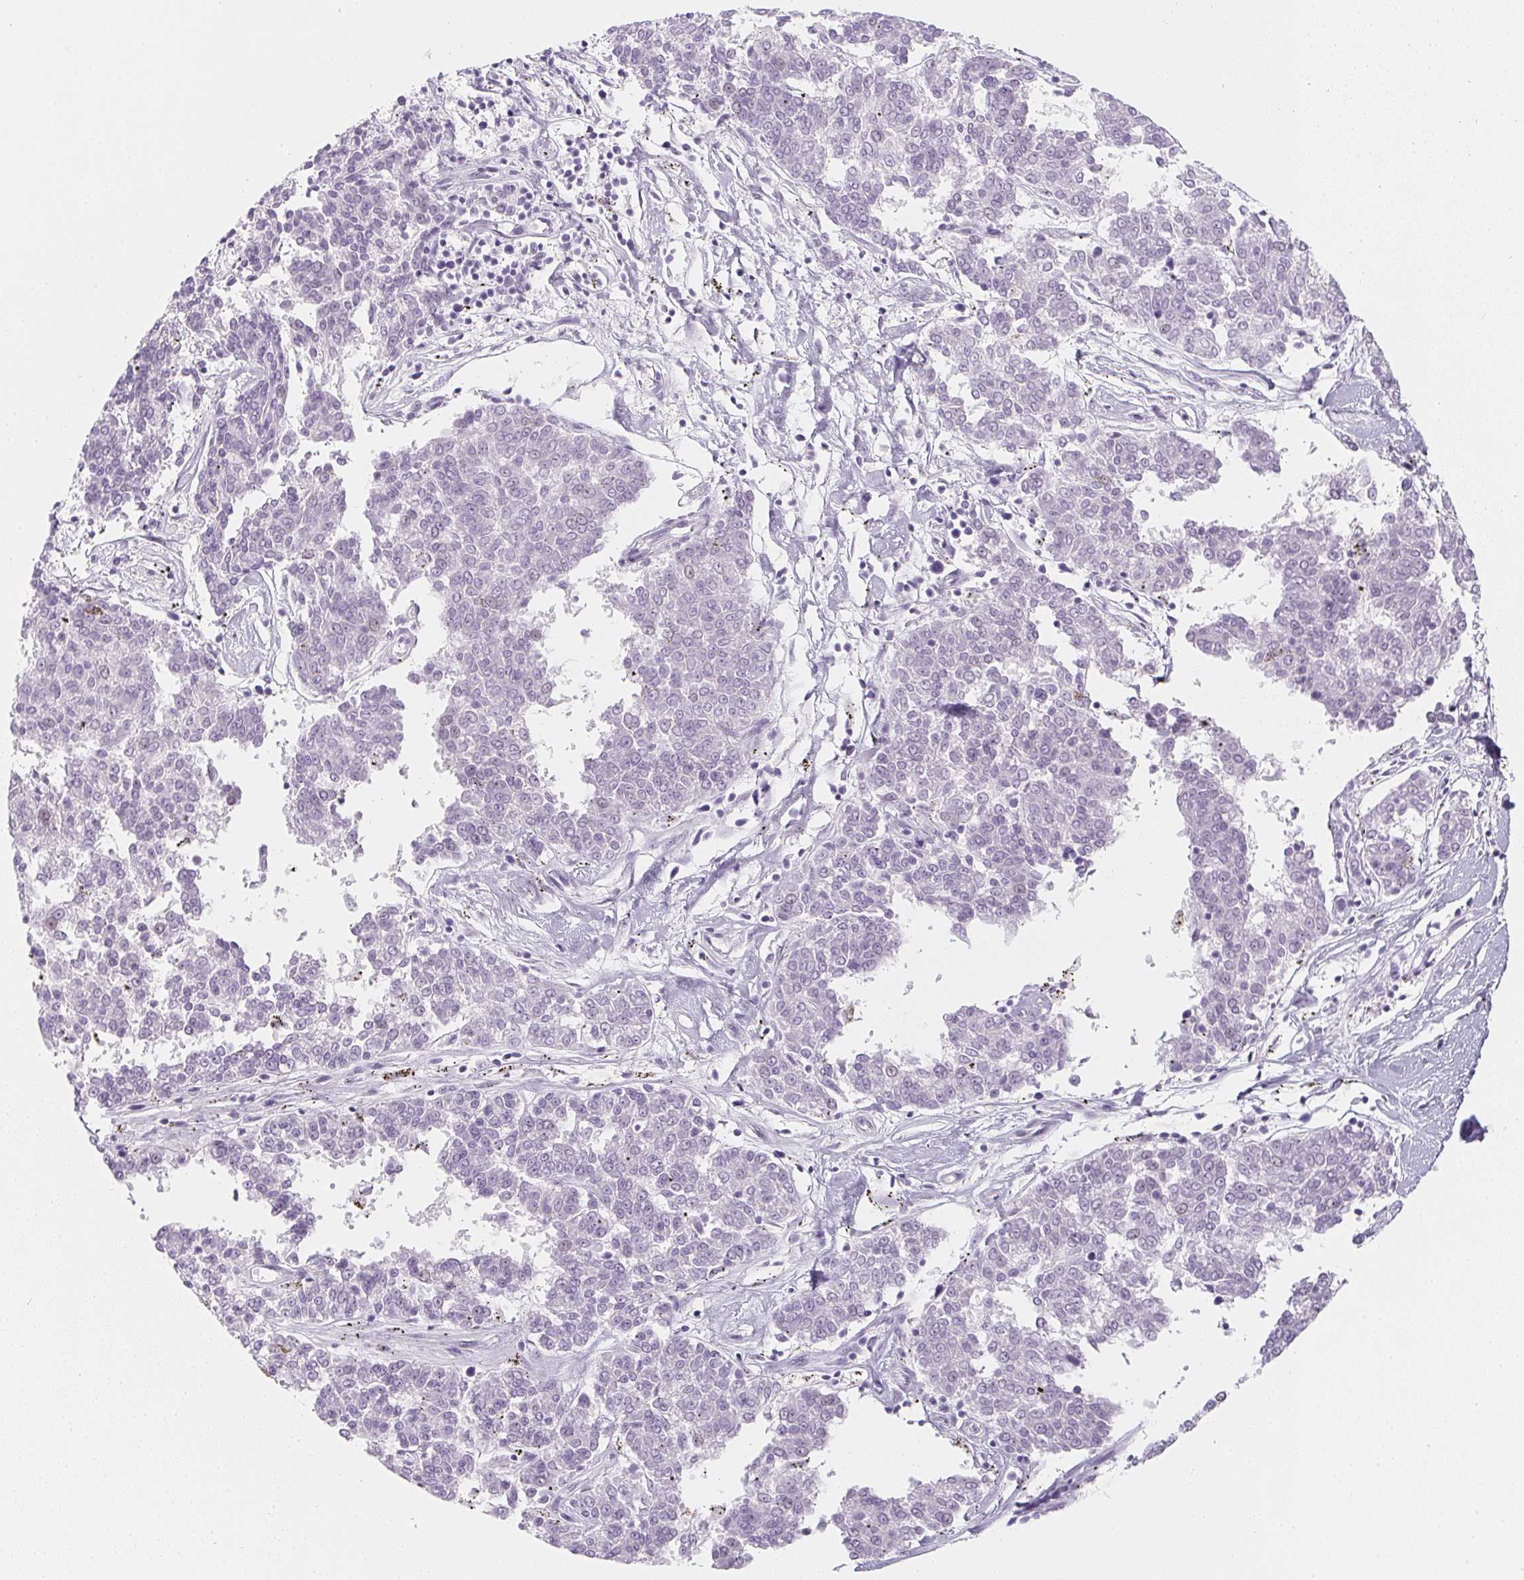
{"staining": {"intensity": "negative", "quantity": "none", "location": "none"}, "tissue": "melanoma", "cell_type": "Tumor cells", "image_type": "cancer", "snomed": [{"axis": "morphology", "description": "Malignant melanoma, NOS"}, {"axis": "topography", "description": "Skin"}], "caption": "This is an immunohistochemistry (IHC) photomicrograph of human melanoma. There is no expression in tumor cells.", "gene": "SOAT1", "patient": {"sex": "female", "age": 72}}